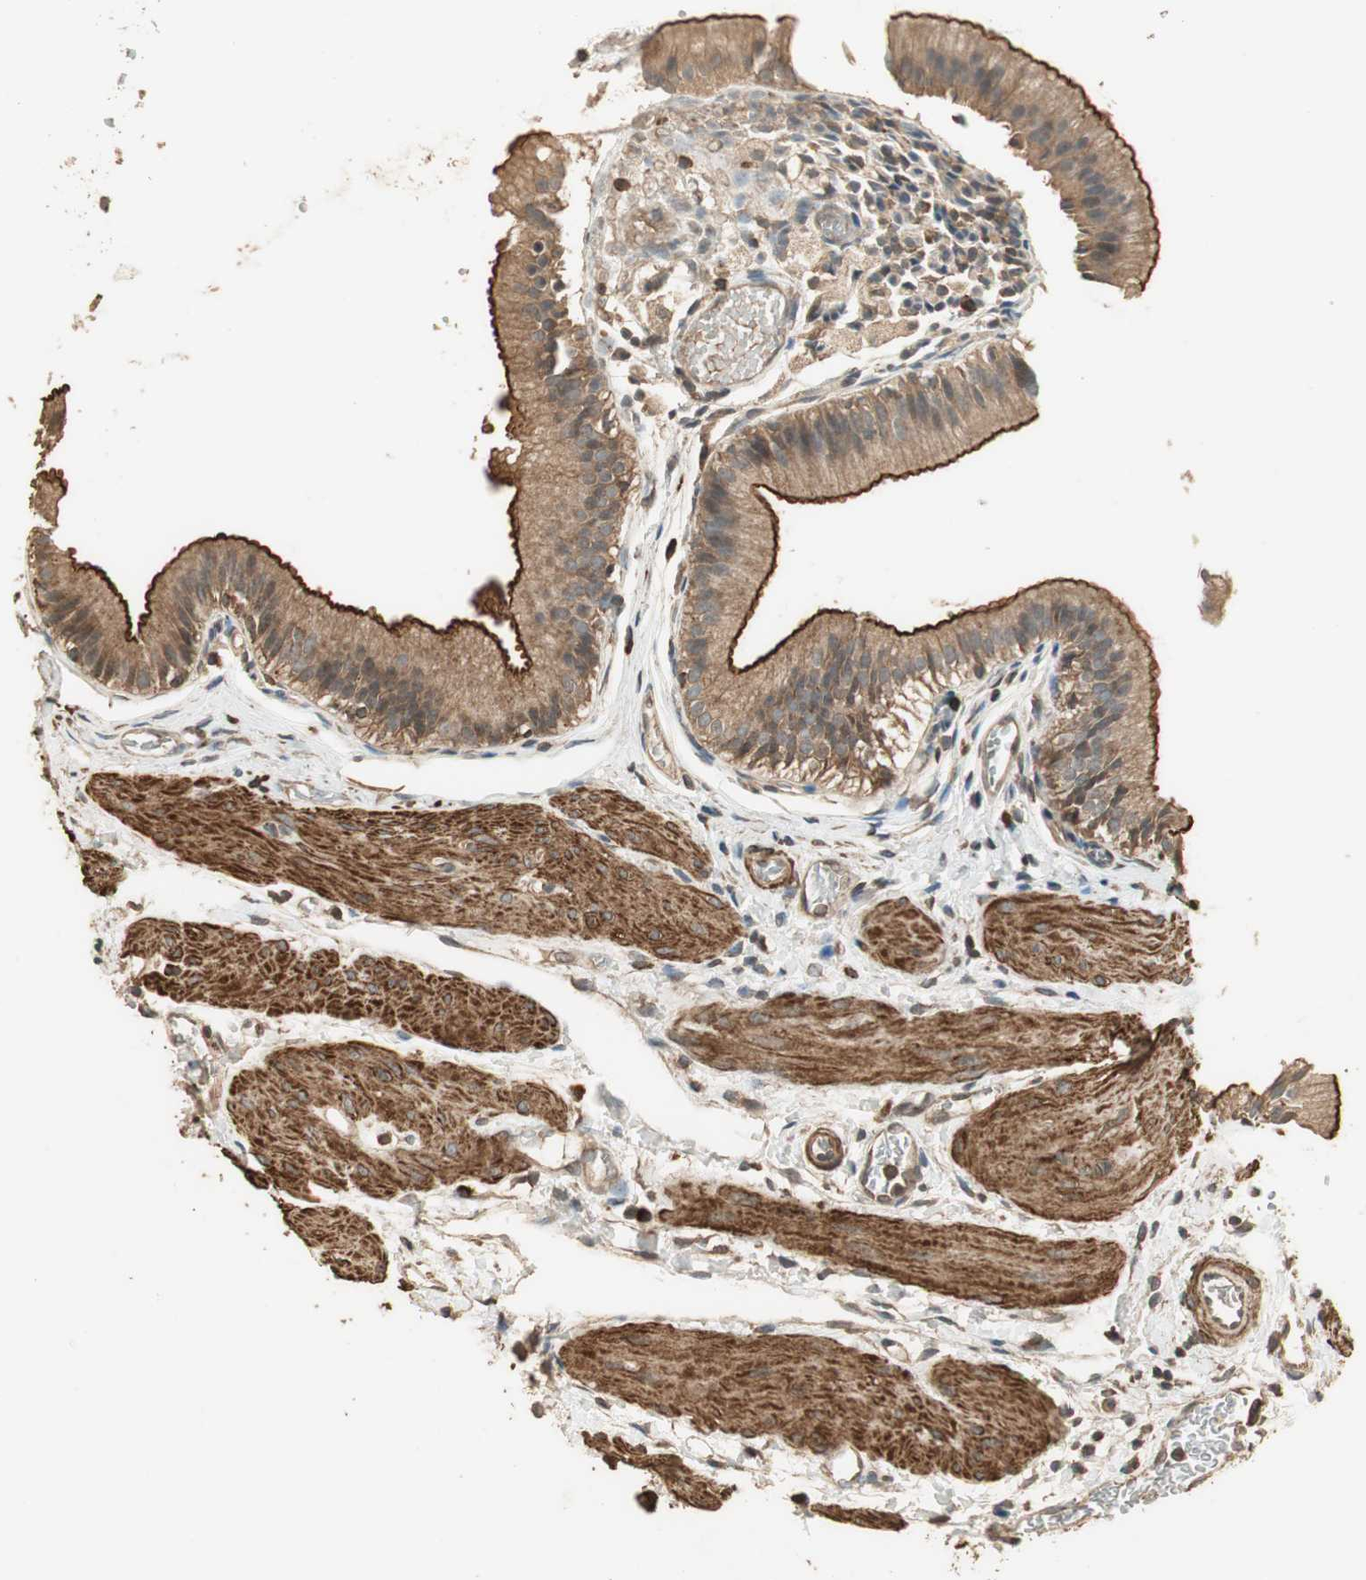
{"staining": {"intensity": "strong", "quantity": ">75%", "location": "cytoplasmic/membranous"}, "tissue": "gallbladder", "cell_type": "Glandular cells", "image_type": "normal", "snomed": [{"axis": "morphology", "description": "Normal tissue, NOS"}, {"axis": "topography", "description": "Gallbladder"}], "caption": "IHC (DAB) staining of unremarkable gallbladder displays strong cytoplasmic/membranous protein staining in about >75% of glandular cells.", "gene": "USP2", "patient": {"sex": "female", "age": 26}}